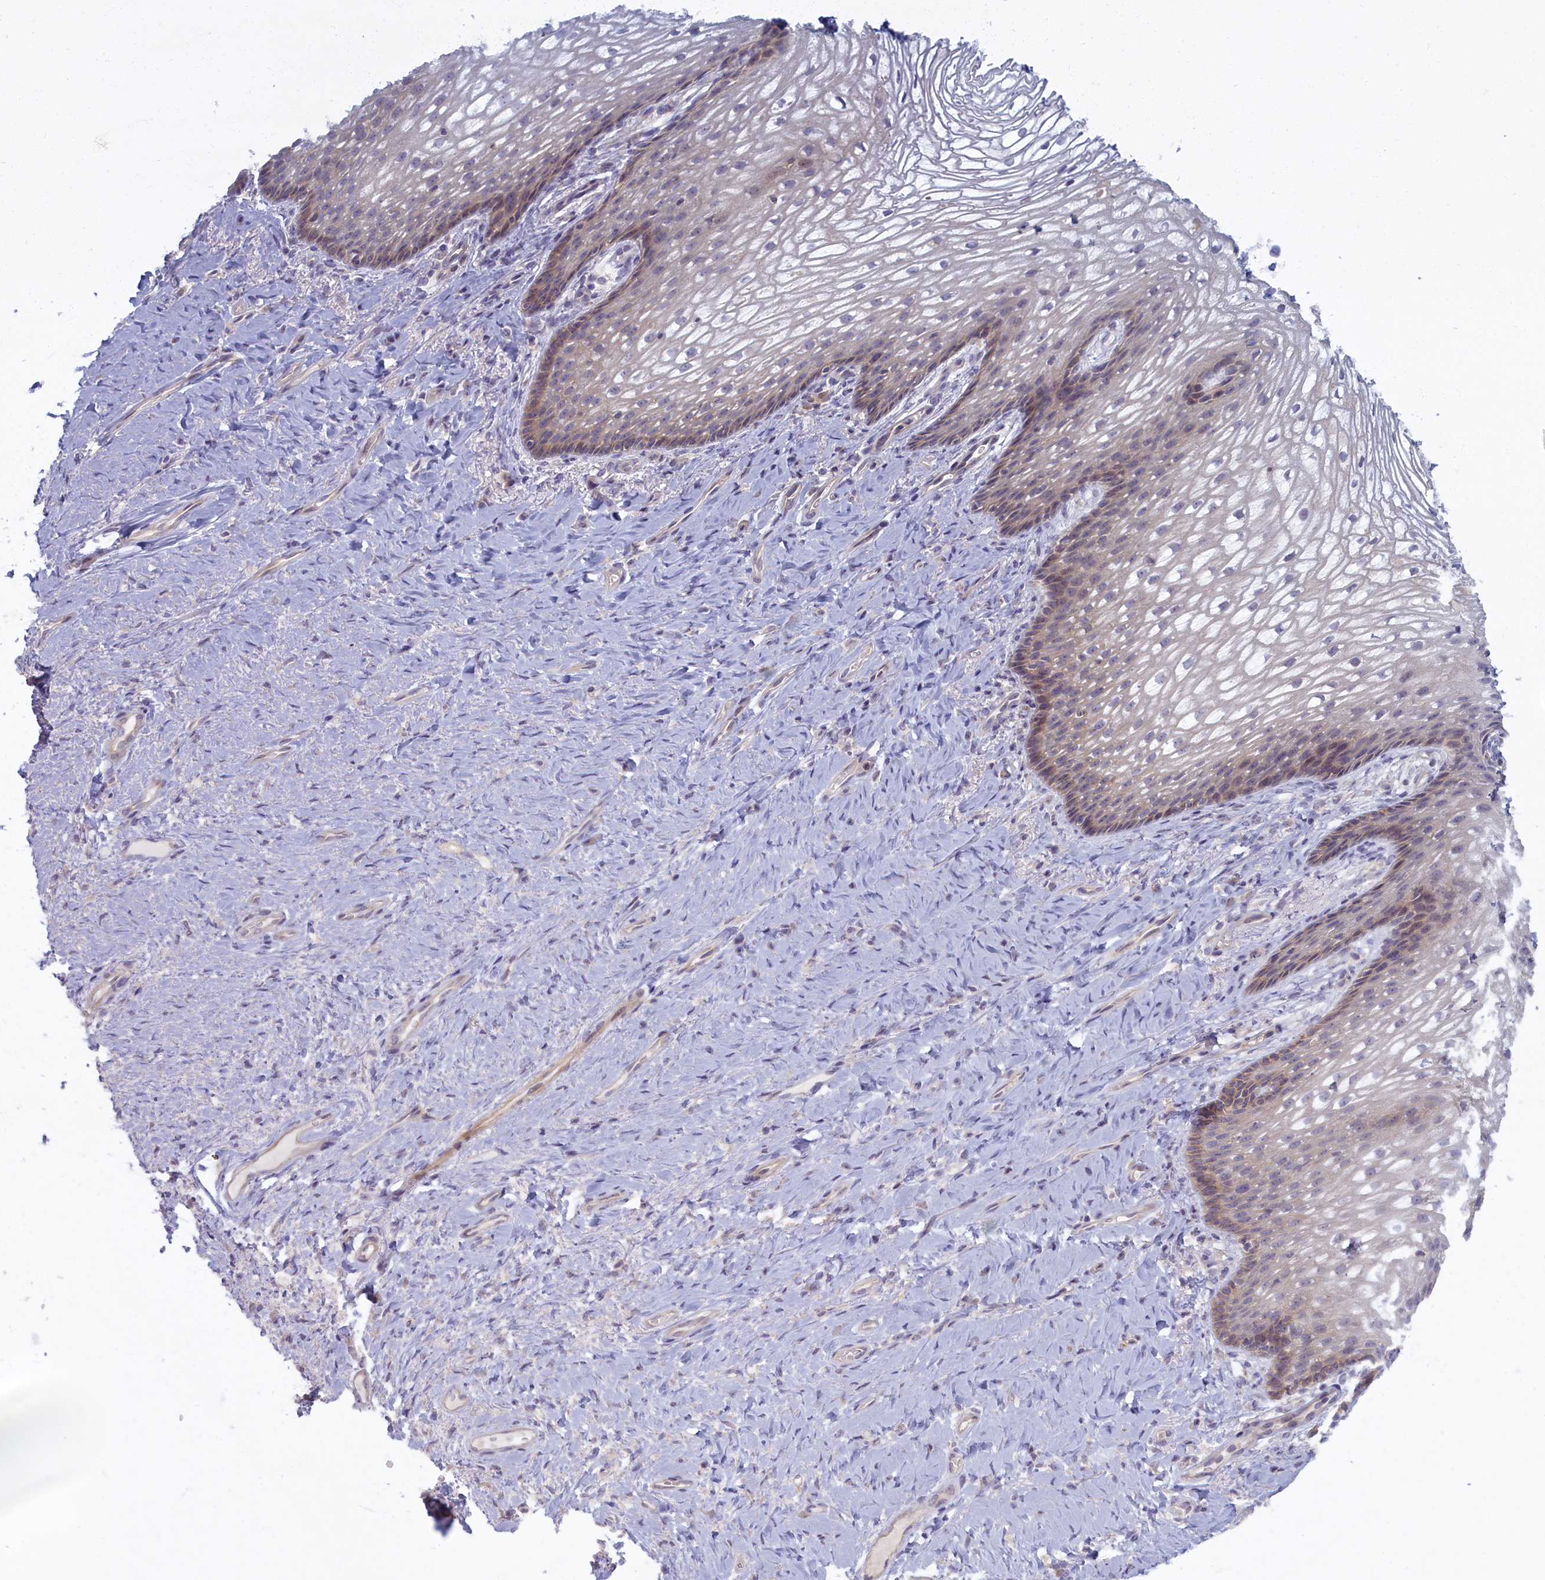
{"staining": {"intensity": "weak", "quantity": "25%-75%", "location": "cytoplasmic/membranous"}, "tissue": "vagina", "cell_type": "Squamous epithelial cells", "image_type": "normal", "snomed": [{"axis": "morphology", "description": "Normal tissue, NOS"}, {"axis": "topography", "description": "Vagina"}], "caption": "DAB (3,3'-diaminobenzidine) immunohistochemical staining of benign human vagina displays weak cytoplasmic/membranous protein expression in approximately 25%-75% of squamous epithelial cells.", "gene": "TRPM4", "patient": {"sex": "female", "age": 60}}